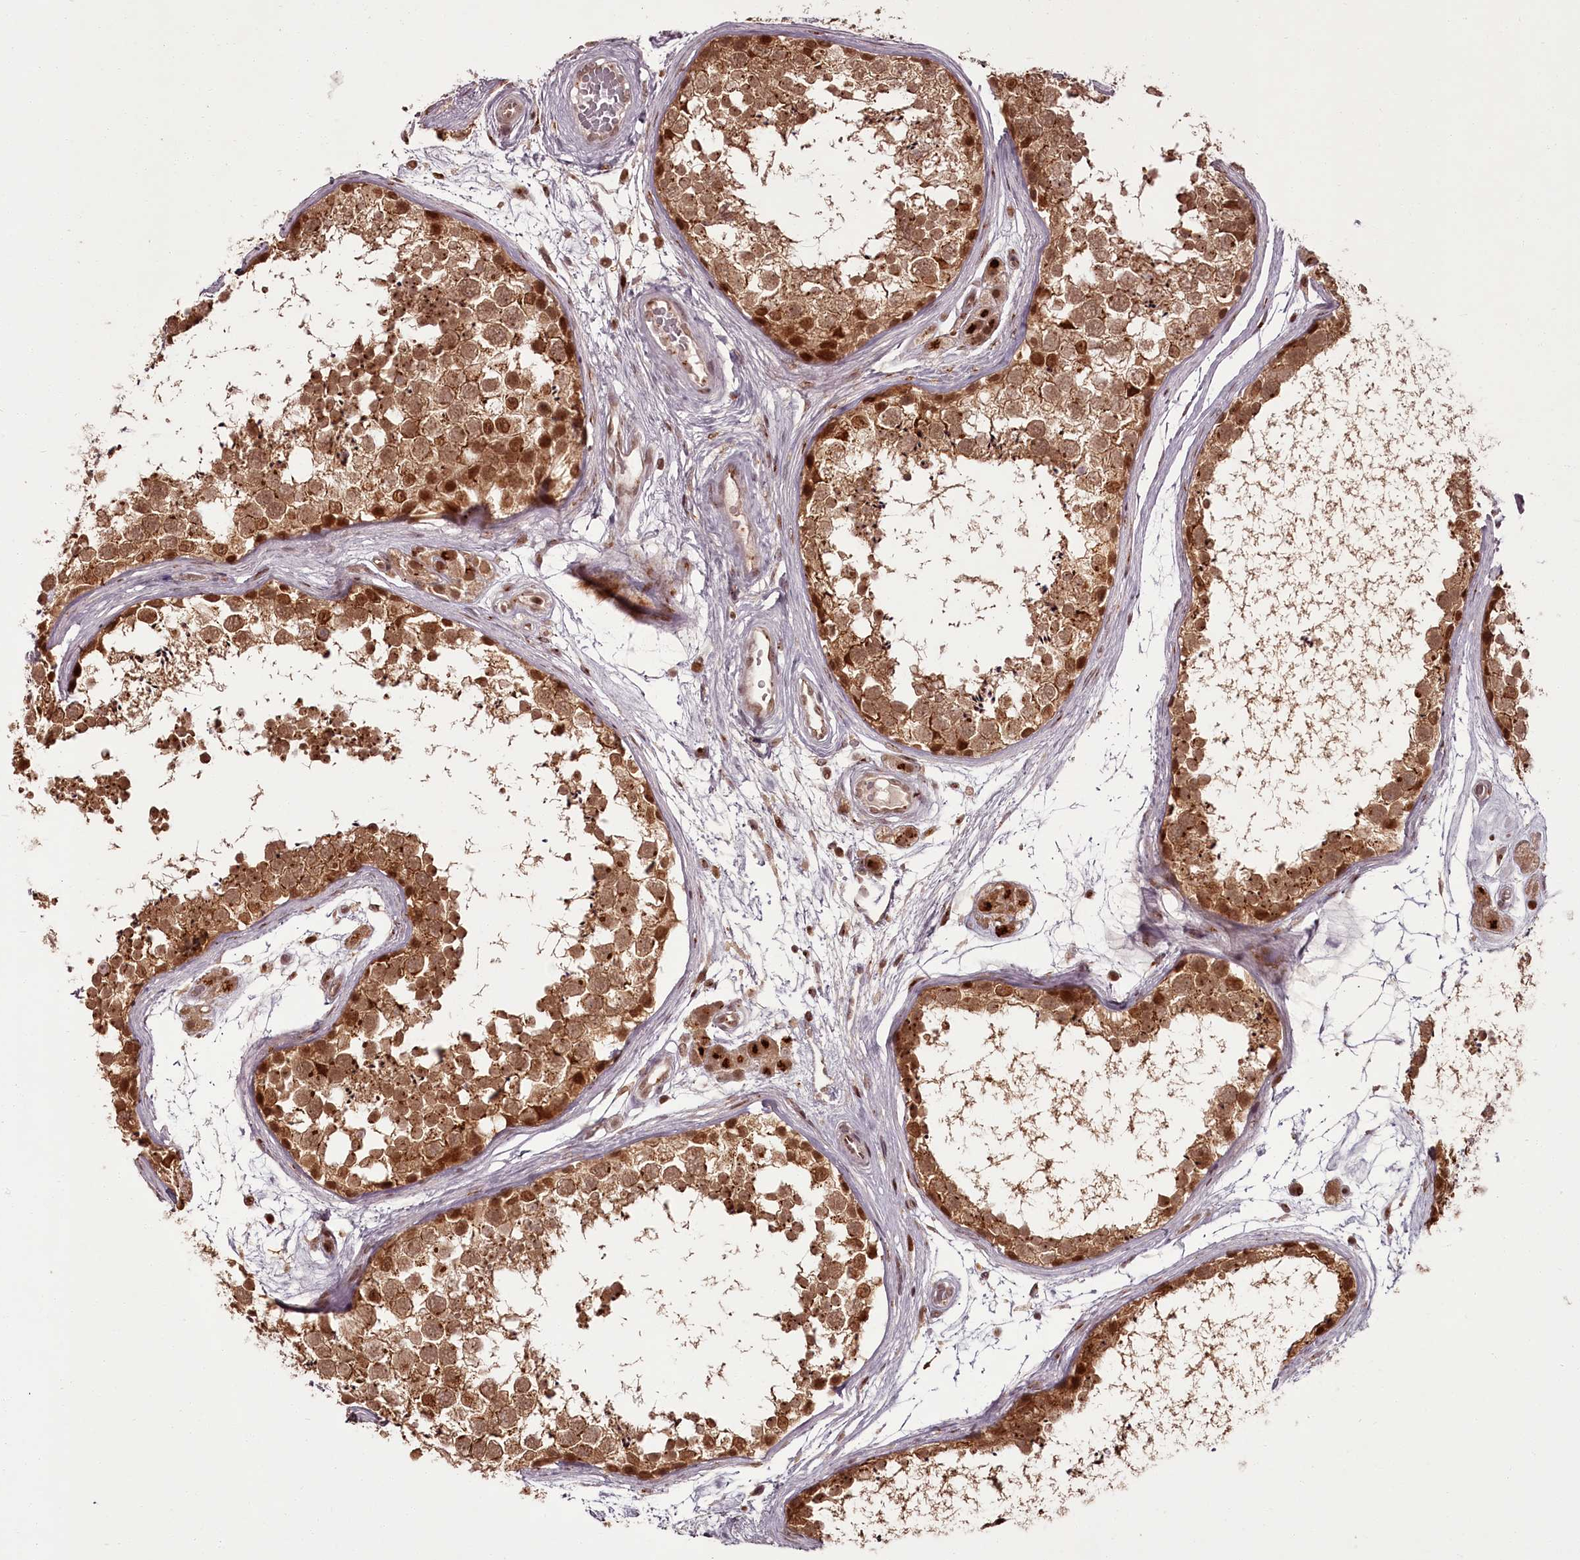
{"staining": {"intensity": "moderate", "quantity": ">75%", "location": "cytoplasmic/membranous,nuclear"}, "tissue": "testis", "cell_type": "Cells in seminiferous ducts", "image_type": "normal", "snomed": [{"axis": "morphology", "description": "Normal tissue, NOS"}, {"axis": "topography", "description": "Testis"}], "caption": "Immunohistochemistry (DAB (3,3'-diaminobenzidine)) staining of benign human testis shows moderate cytoplasmic/membranous,nuclear protein expression in approximately >75% of cells in seminiferous ducts. (brown staining indicates protein expression, while blue staining denotes nuclei).", "gene": "CEP83", "patient": {"sex": "male", "age": 56}}